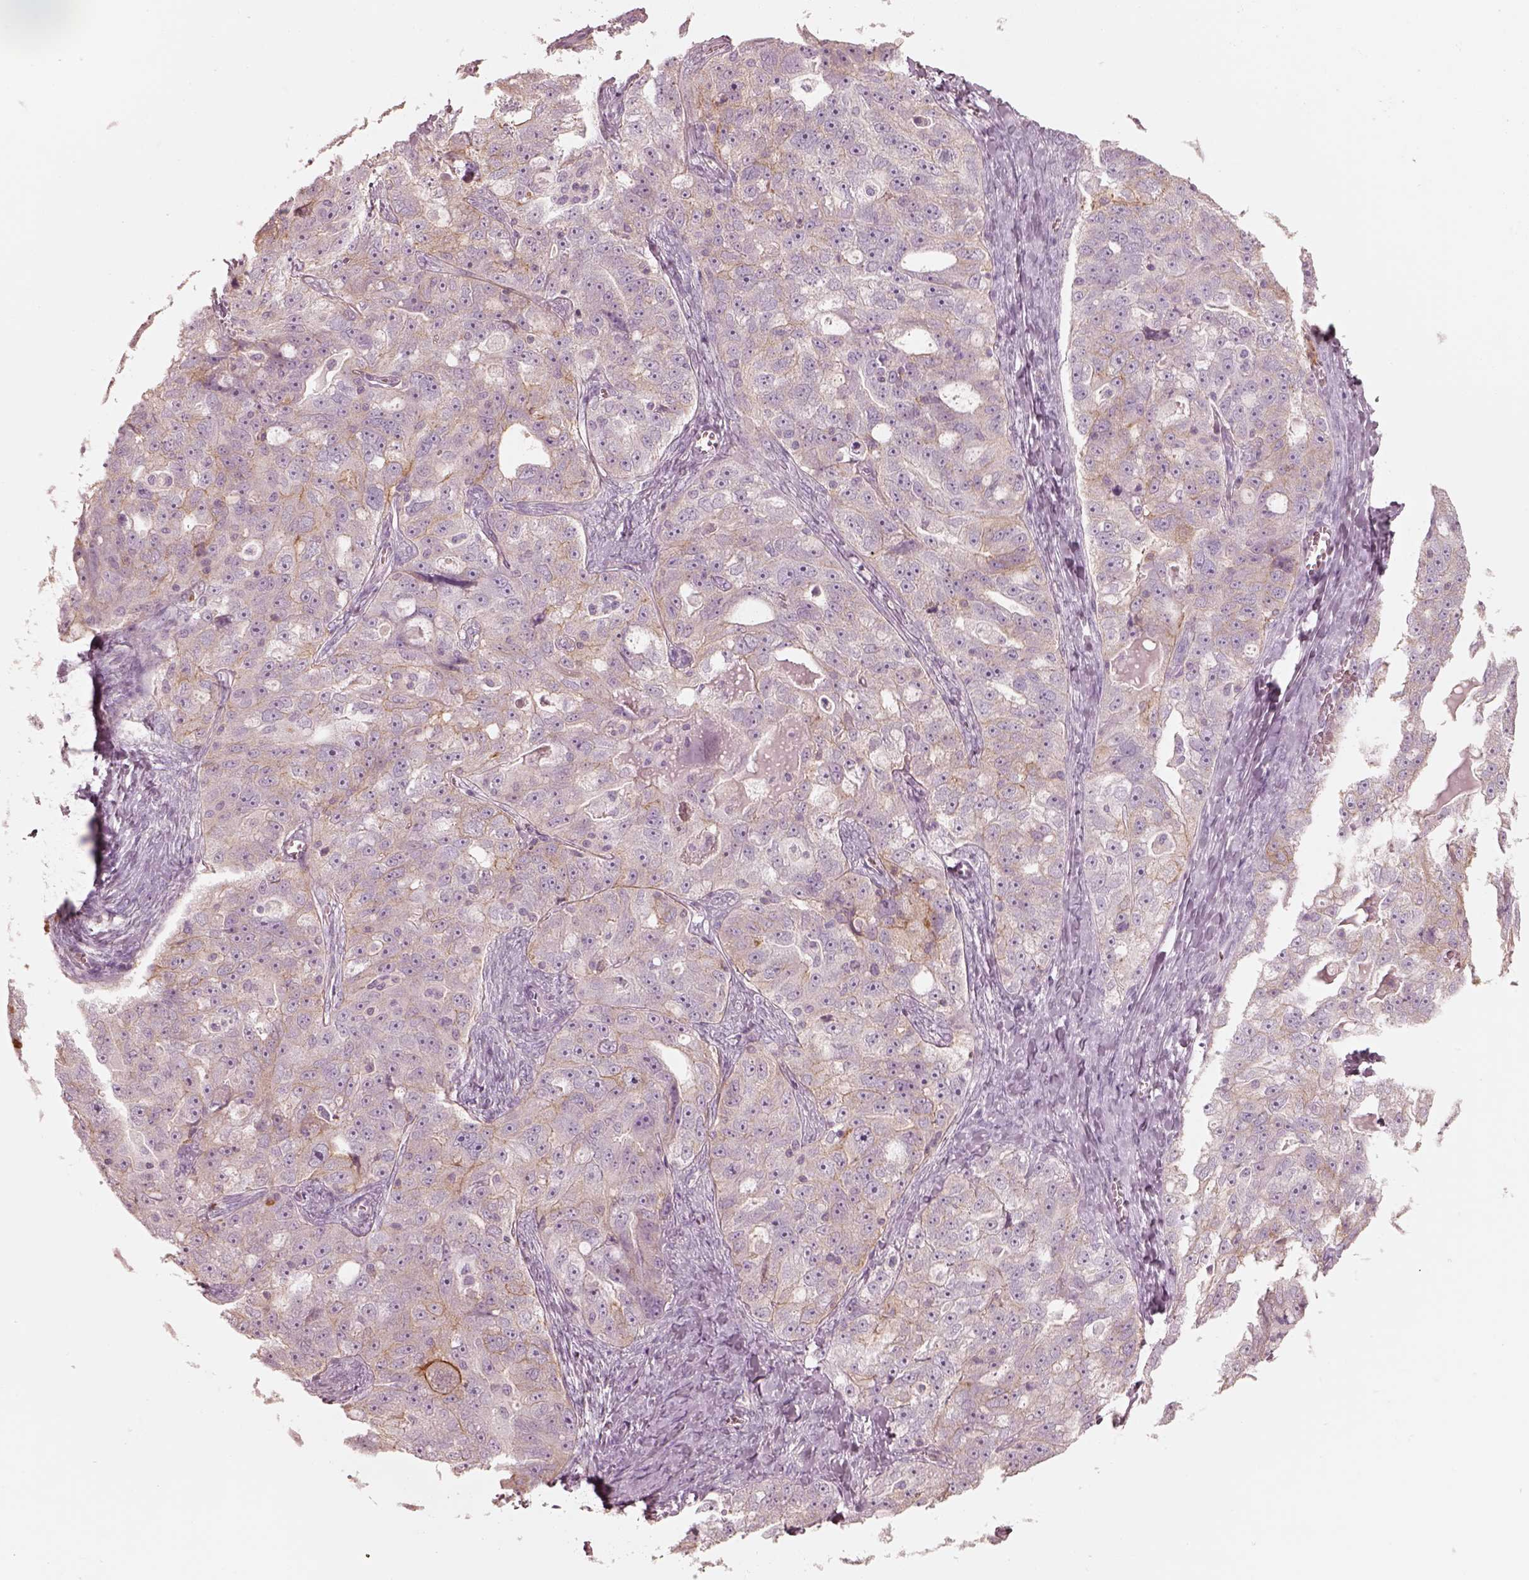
{"staining": {"intensity": "weak", "quantity": "25%-75%", "location": "cytoplasmic/membranous"}, "tissue": "ovarian cancer", "cell_type": "Tumor cells", "image_type": "cancer", "snomed": [{"axis": "morphology", "description": "Cystadenocarcinoma, serous, NOS"}, {"axis": "topography", "description": "Ovary"}], "caption": "Immunohistochemical staining of ovarian cancer demonstrates low levels of weak cytoplasmic/membranous expression in about 25%-75% of tumor cells.", "gene": "GPRIN1", "patient": {"sex": "female", "age": 51}}